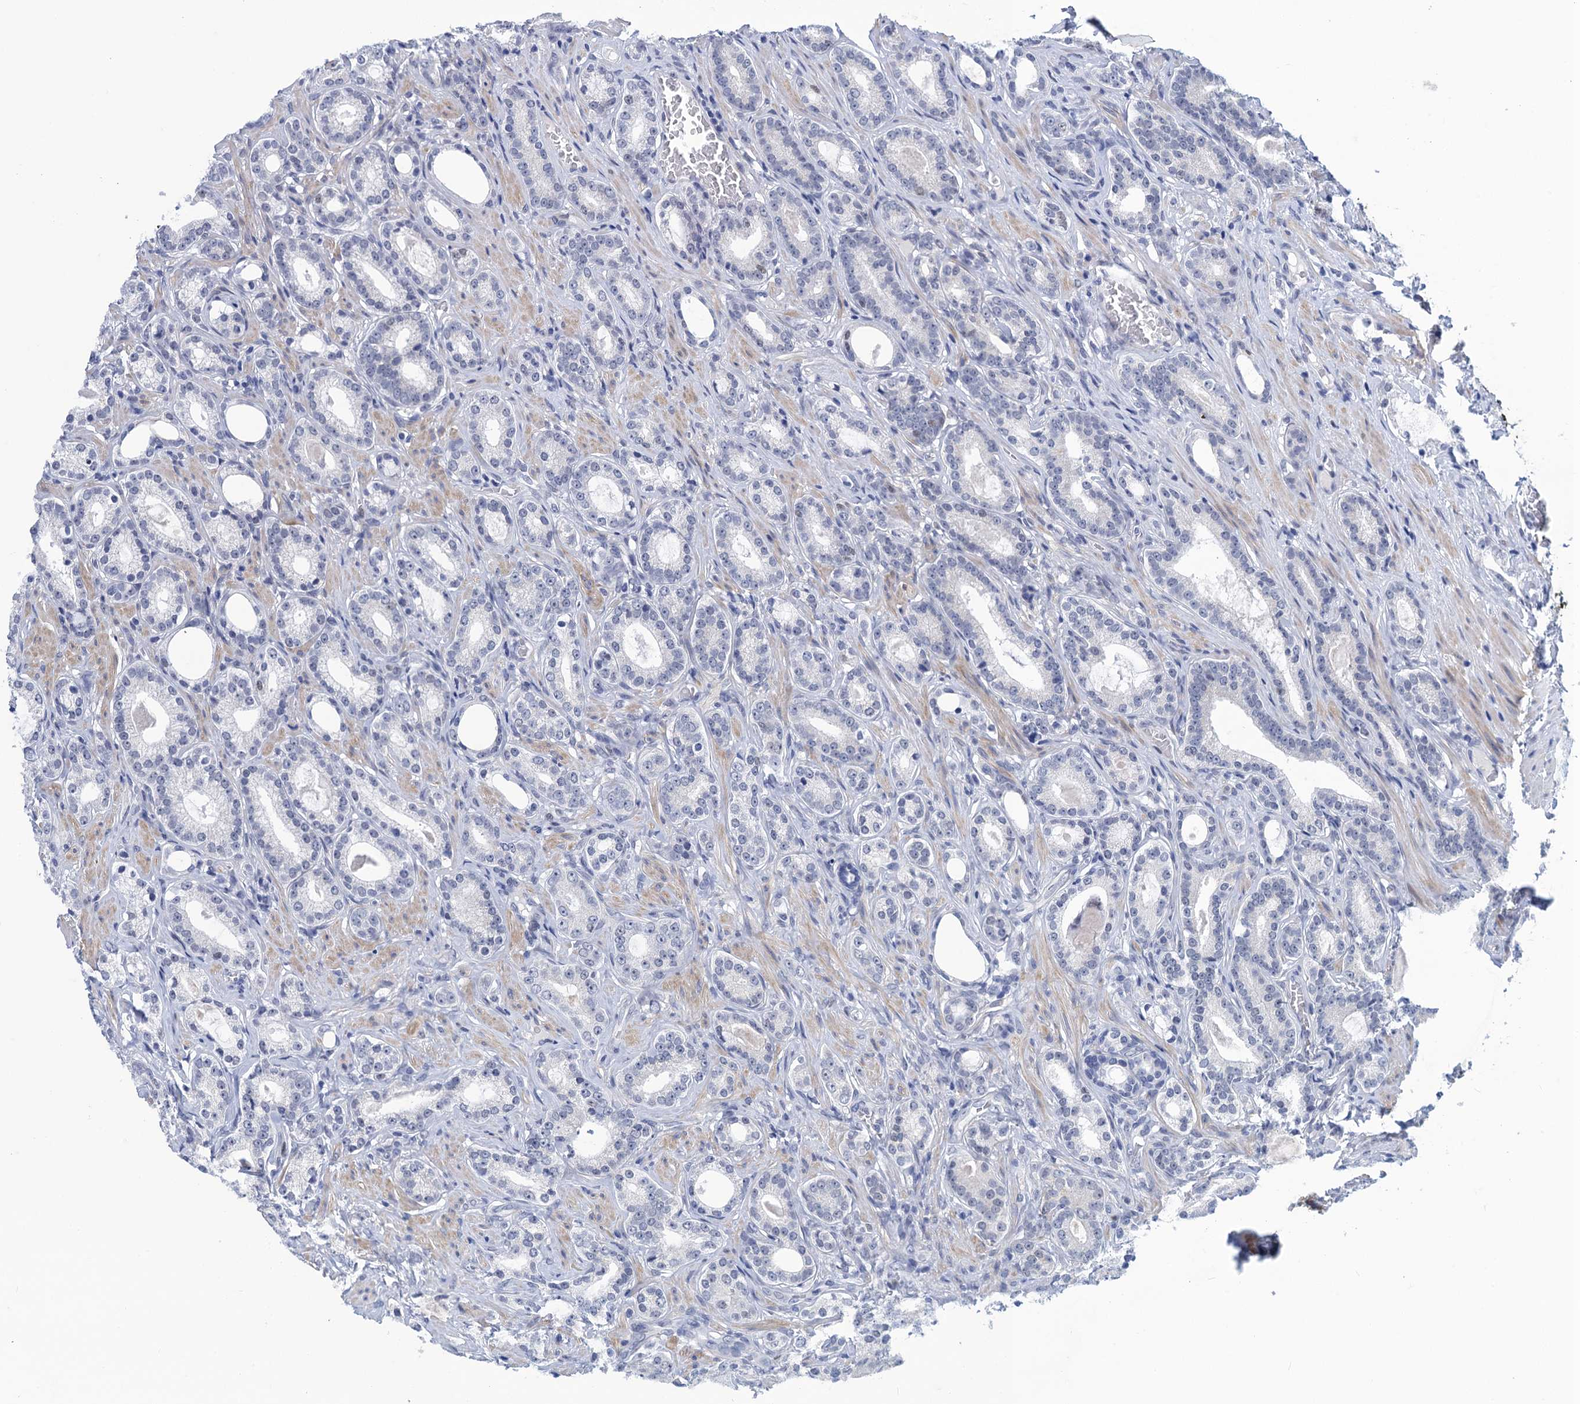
{"staining": {"intensity": "negative", "quantity": "none", "location": "none"}, "tissue": "prostate cancer", "cell_type": "Tumor cells", "image_type": "cancer", "snomed": [{"axis": "morphology", "description": "Adenocarcinoma, Low grade"}, {"axis": "topography", "description": "Prostate"}], "caption": "An IHC histopathology image of prostate cancer (low-grade adenocarcinoma) is shown. There is no staining in tumor cells of prostate cancer (low-grade adenocarcinoma). (Brightfield microscopy of DAB IHC at high magnification).", "gene": "GINS3", "patient": {"sex": "male", "age": 71}}